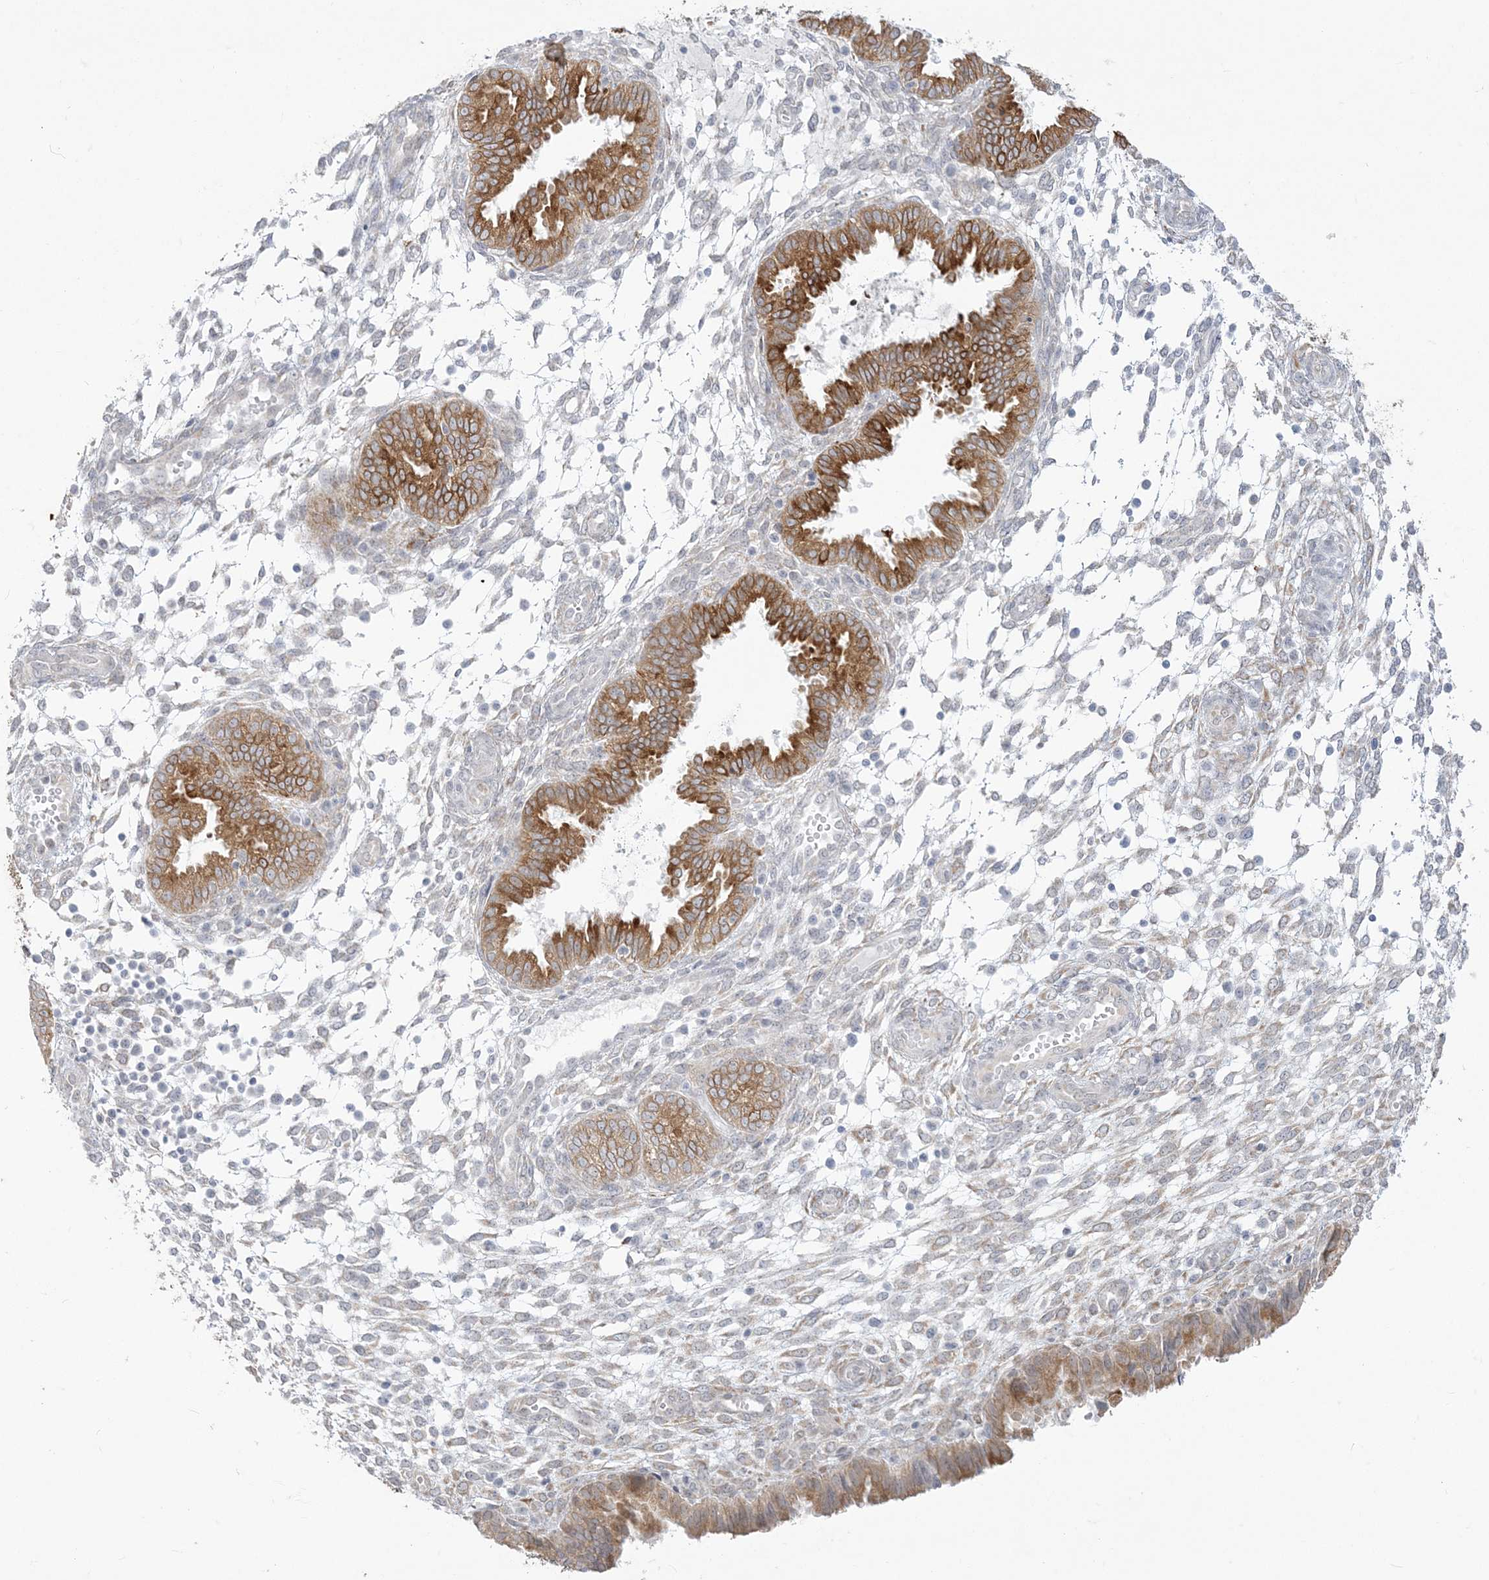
{"staining": {"intensity": "negative", "quantity": "none", "location": "none"}, "tissue": "endometrium", "cell_type": "Cells in endometrial stroma", "image_type": "normal", "snomed": [{"axis": "morphology", "description": "Normal tissue, NOS"}, {"axis": "topography", "description": "Endometrium"}], "caption": "High magnification brightfield microscopy of normal endometrium stained with DAB (3,3'-diaminobenzidine) (brown) and counterstained with hematoxylin (blue): cells in endometrial stroma show no significant positivity. (Immunohistochemistry (ihc), brightfield microscopy, high magnification).", "gene": "ZC3H6", "patient": {"sex": "female", "age": 33}}